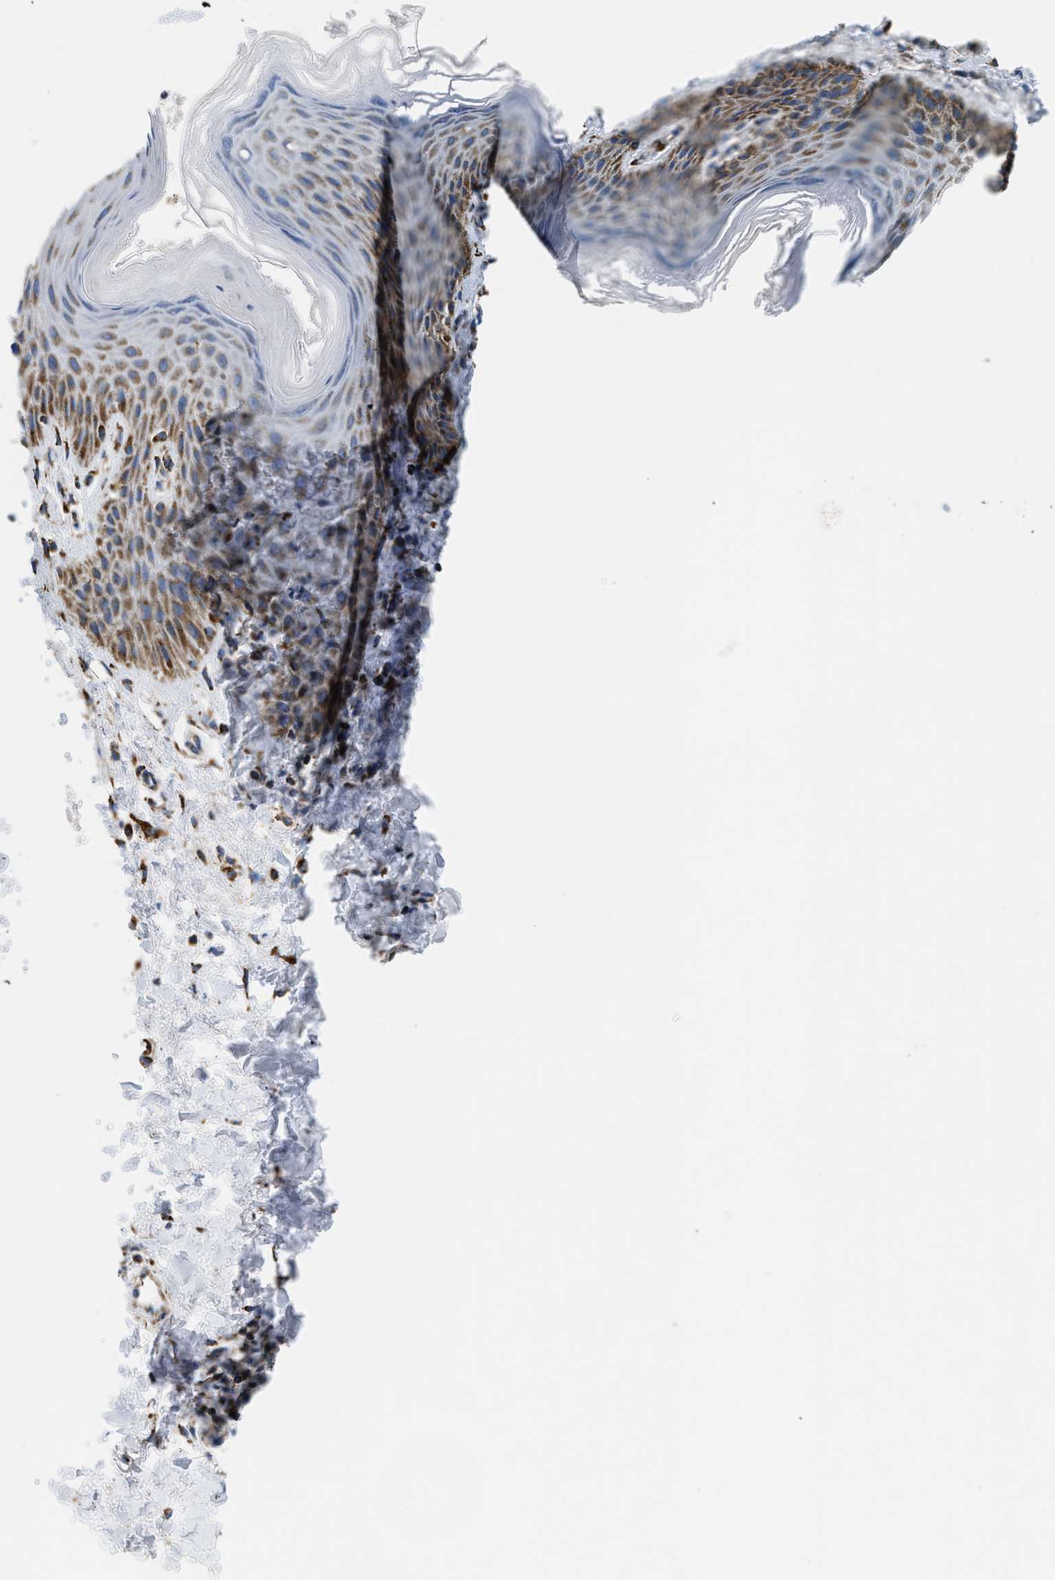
{"staining": {"intensity": "moderate", "quantity": ">75%", "location": "cytoplasmic/membranous"}, "tissue": "skin", "cell_type": "Epidermal cells", "image_type": "normal", "snomed": [{"axis": "morphology", "description": "Normal tissue, NOS"}, {"axis": "topography", "description": "Anal"}], "caption": "Immunohistochemical staining of benign skin shows >75% levels of moderate cytoplasmic/membranous protein staining in approximately >75% of epidermal cells.", "gene": "SFXN1", "patient": {"sex": "male", "age": 44}}